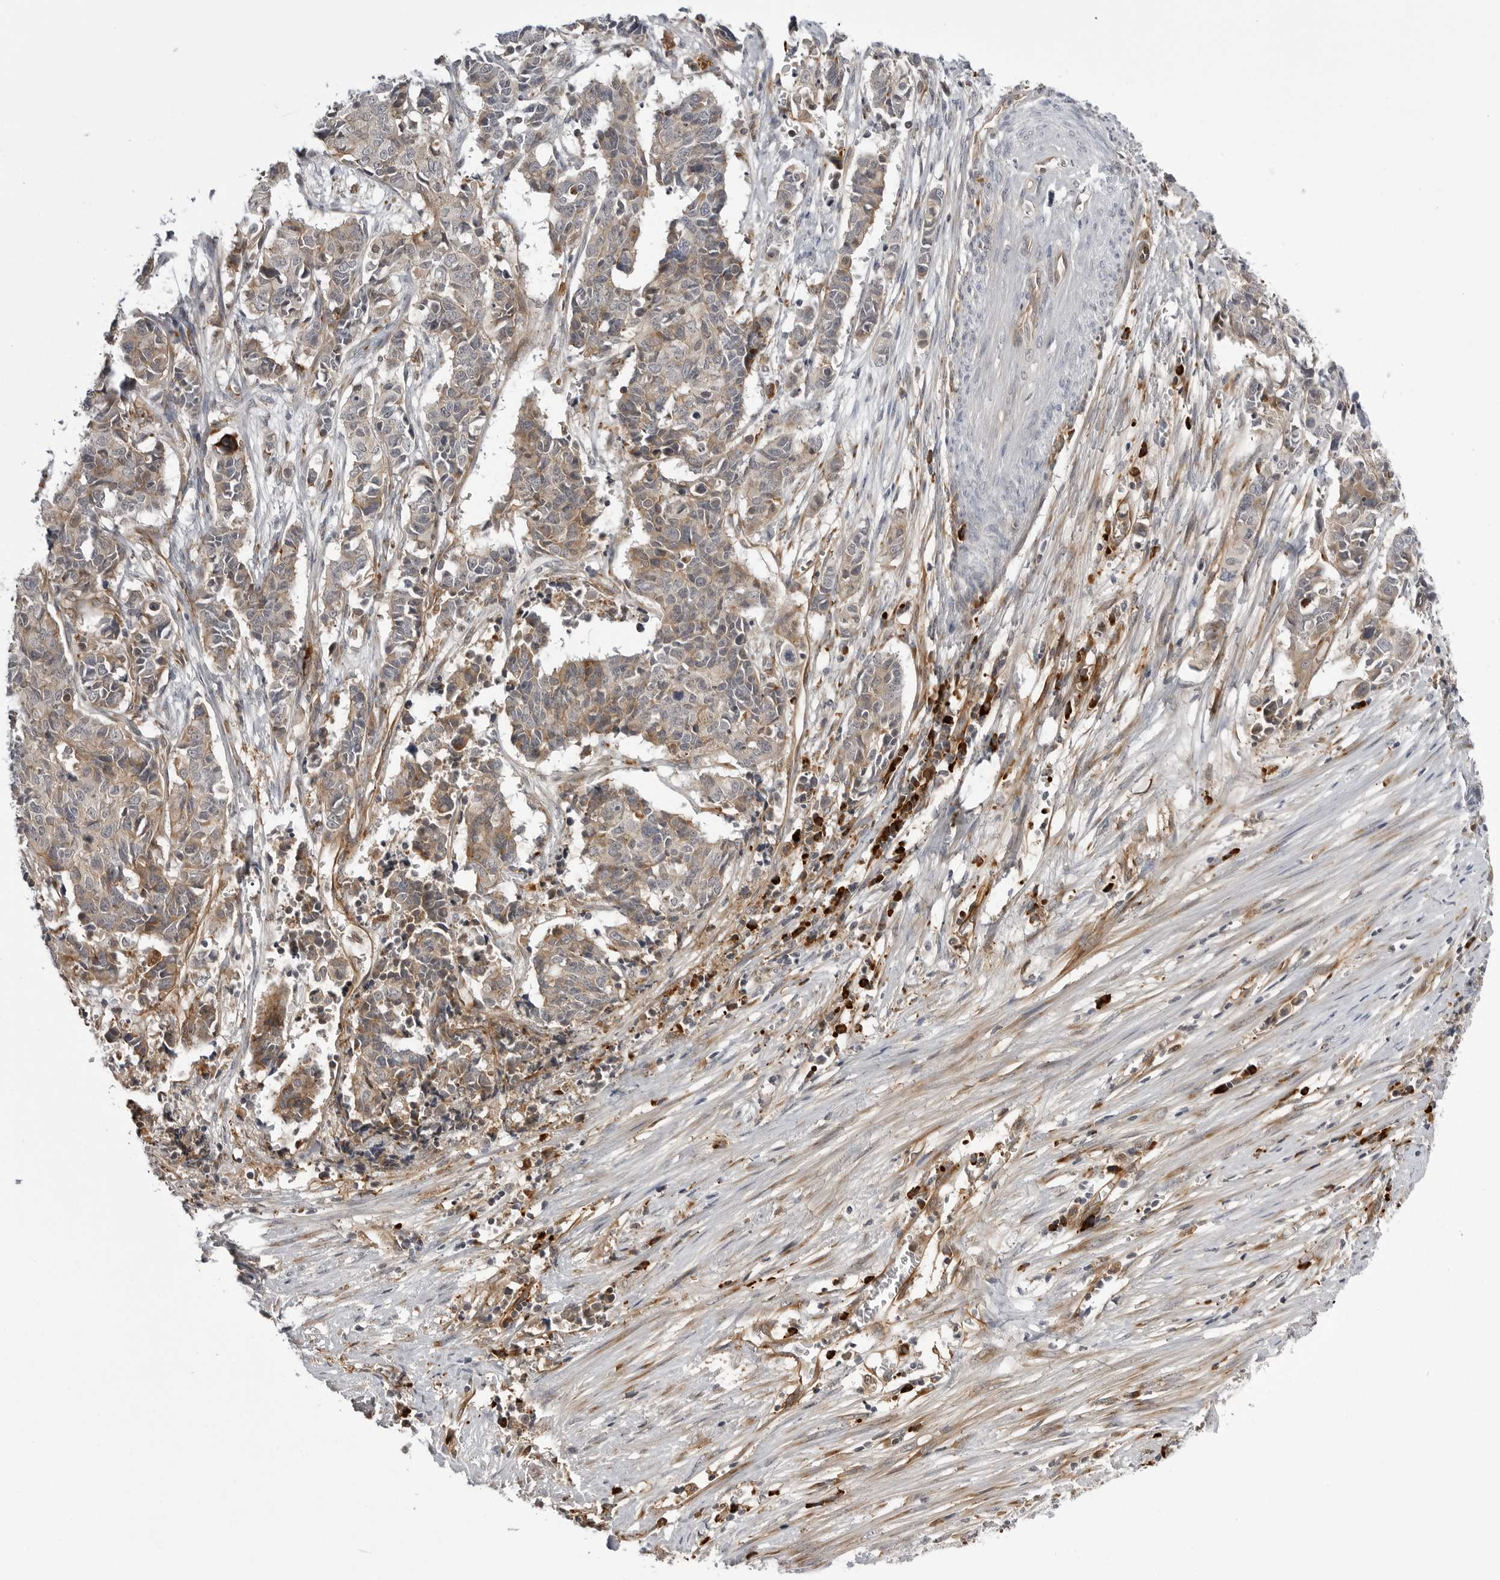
{"staining": {"intensity": "weak", "quantity": ">75%", "location": "cytoplasmic/membranous"}, "tissue": "cervical cancer", "cell_type": "Tumor cells", "image_type": "cancer", "snomed": [{"axis": "morphology", "description": "Normal tissue, NOS"}, {"axis": "morphology", "description": "Squamous cell carcinoma, NOS"}, {"axis": "topography", "description": "Cervix"}], "caption": "Immunohistochemical staining of human cervical squamous cell carcinoma reveals low levels of weak cytoplasmic/membranous protein positivity in about >75% of tumor cells.", "gene": "ARL5A", "patient": {"sex": "female", "age": 35}}